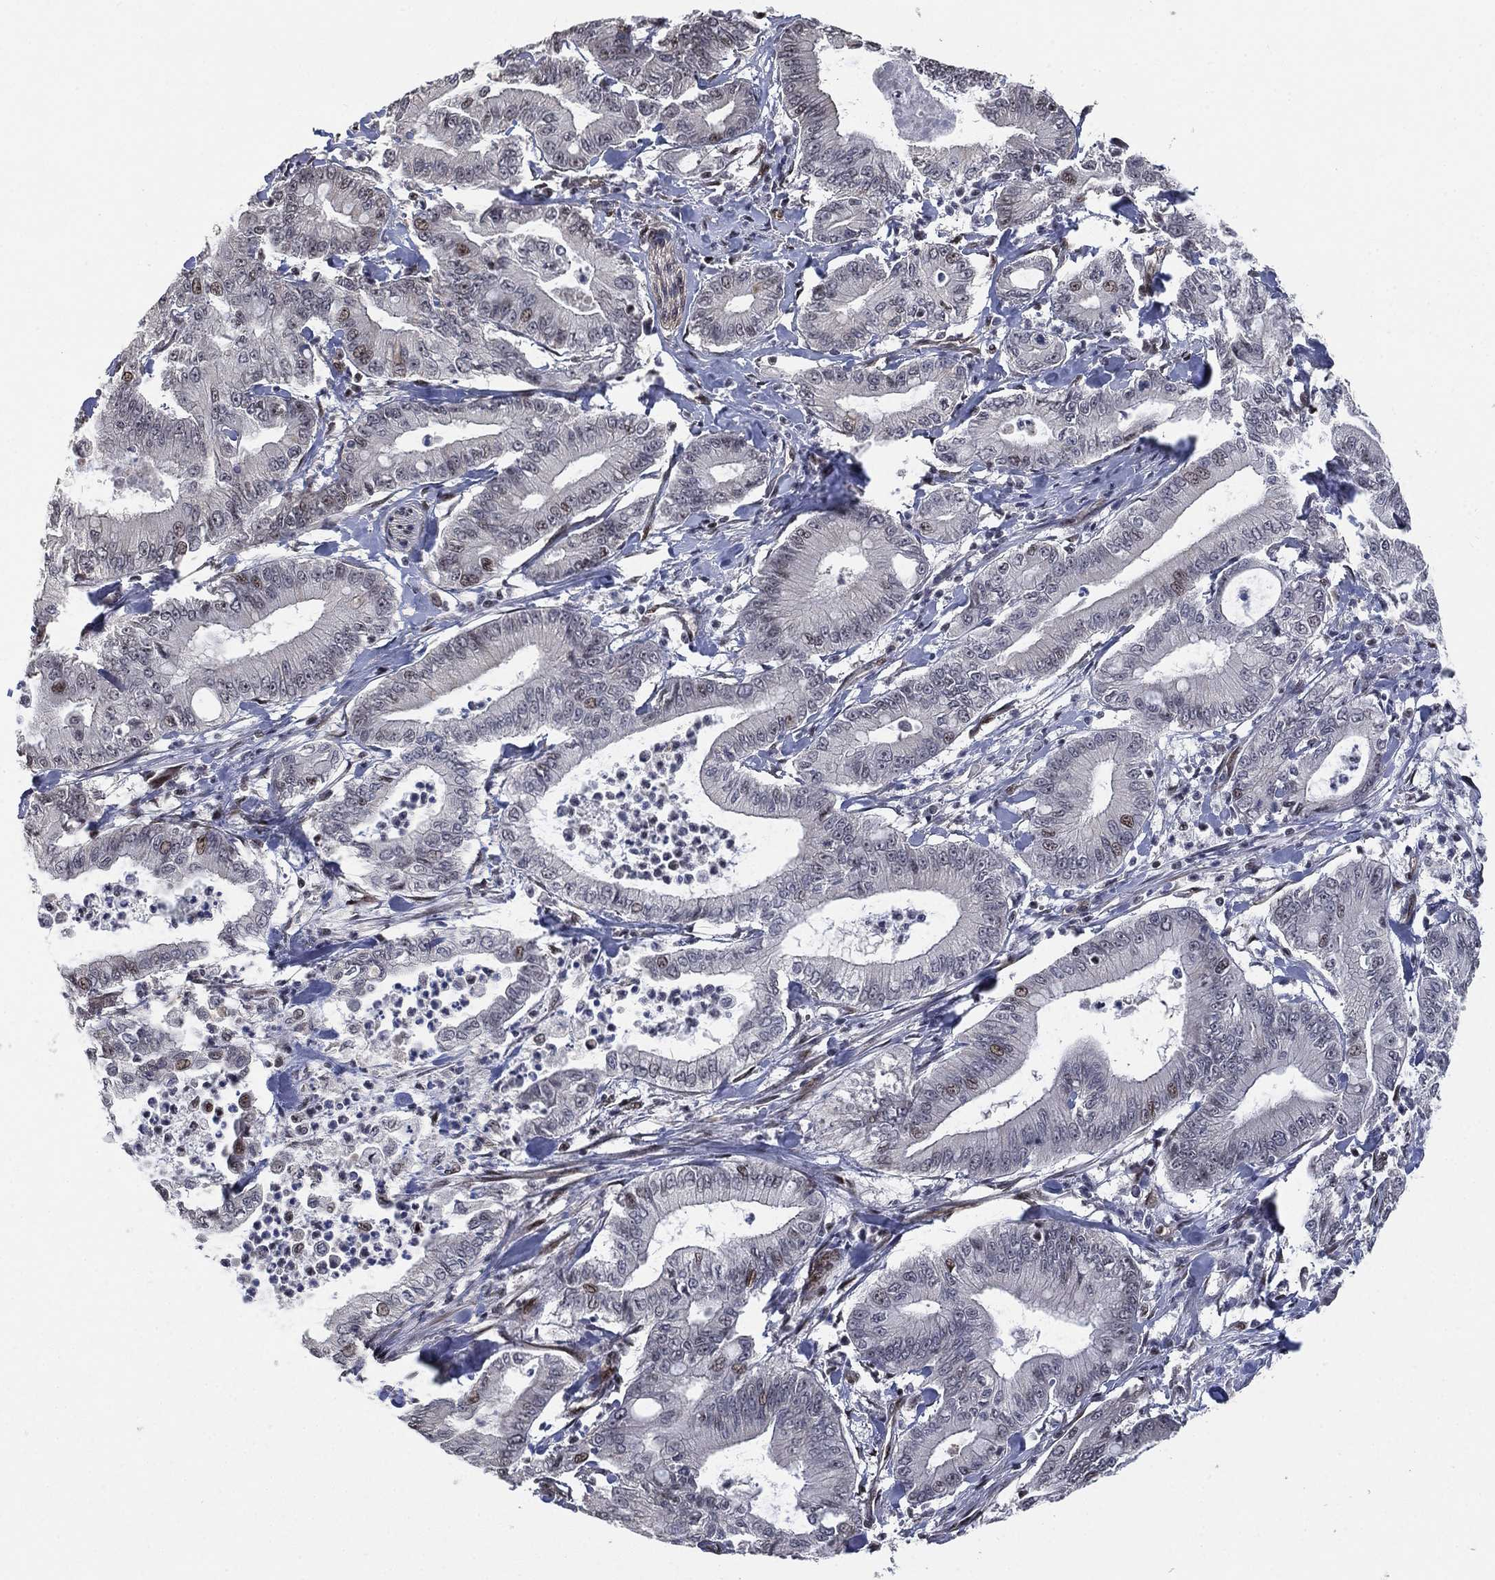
{"staining": {"intensity": "negative", "quantity": "none", "location": "none"}, "tissue": "pancreatic cancer", "cell_type": "Tumor cells", "image_type": "cancer", "snomed": [{"axis": "morphology", "description": "Adenocarcinoma, NOS"}, {"axis": "topography", "description": "Pancreas"}], "caption": "There is no significant expression in tumor cells of pancreatic cancer (adenocarcinoma). Brightfield microscopy of immunohistochemistry (IHC) stained with DAB (3,3'-diaminobenzidine) (brown) and hematoxylin (blue), captured at high magnification.", "gene": "ZSCAN30", "patient": {"sex": "male", "age": 71}}